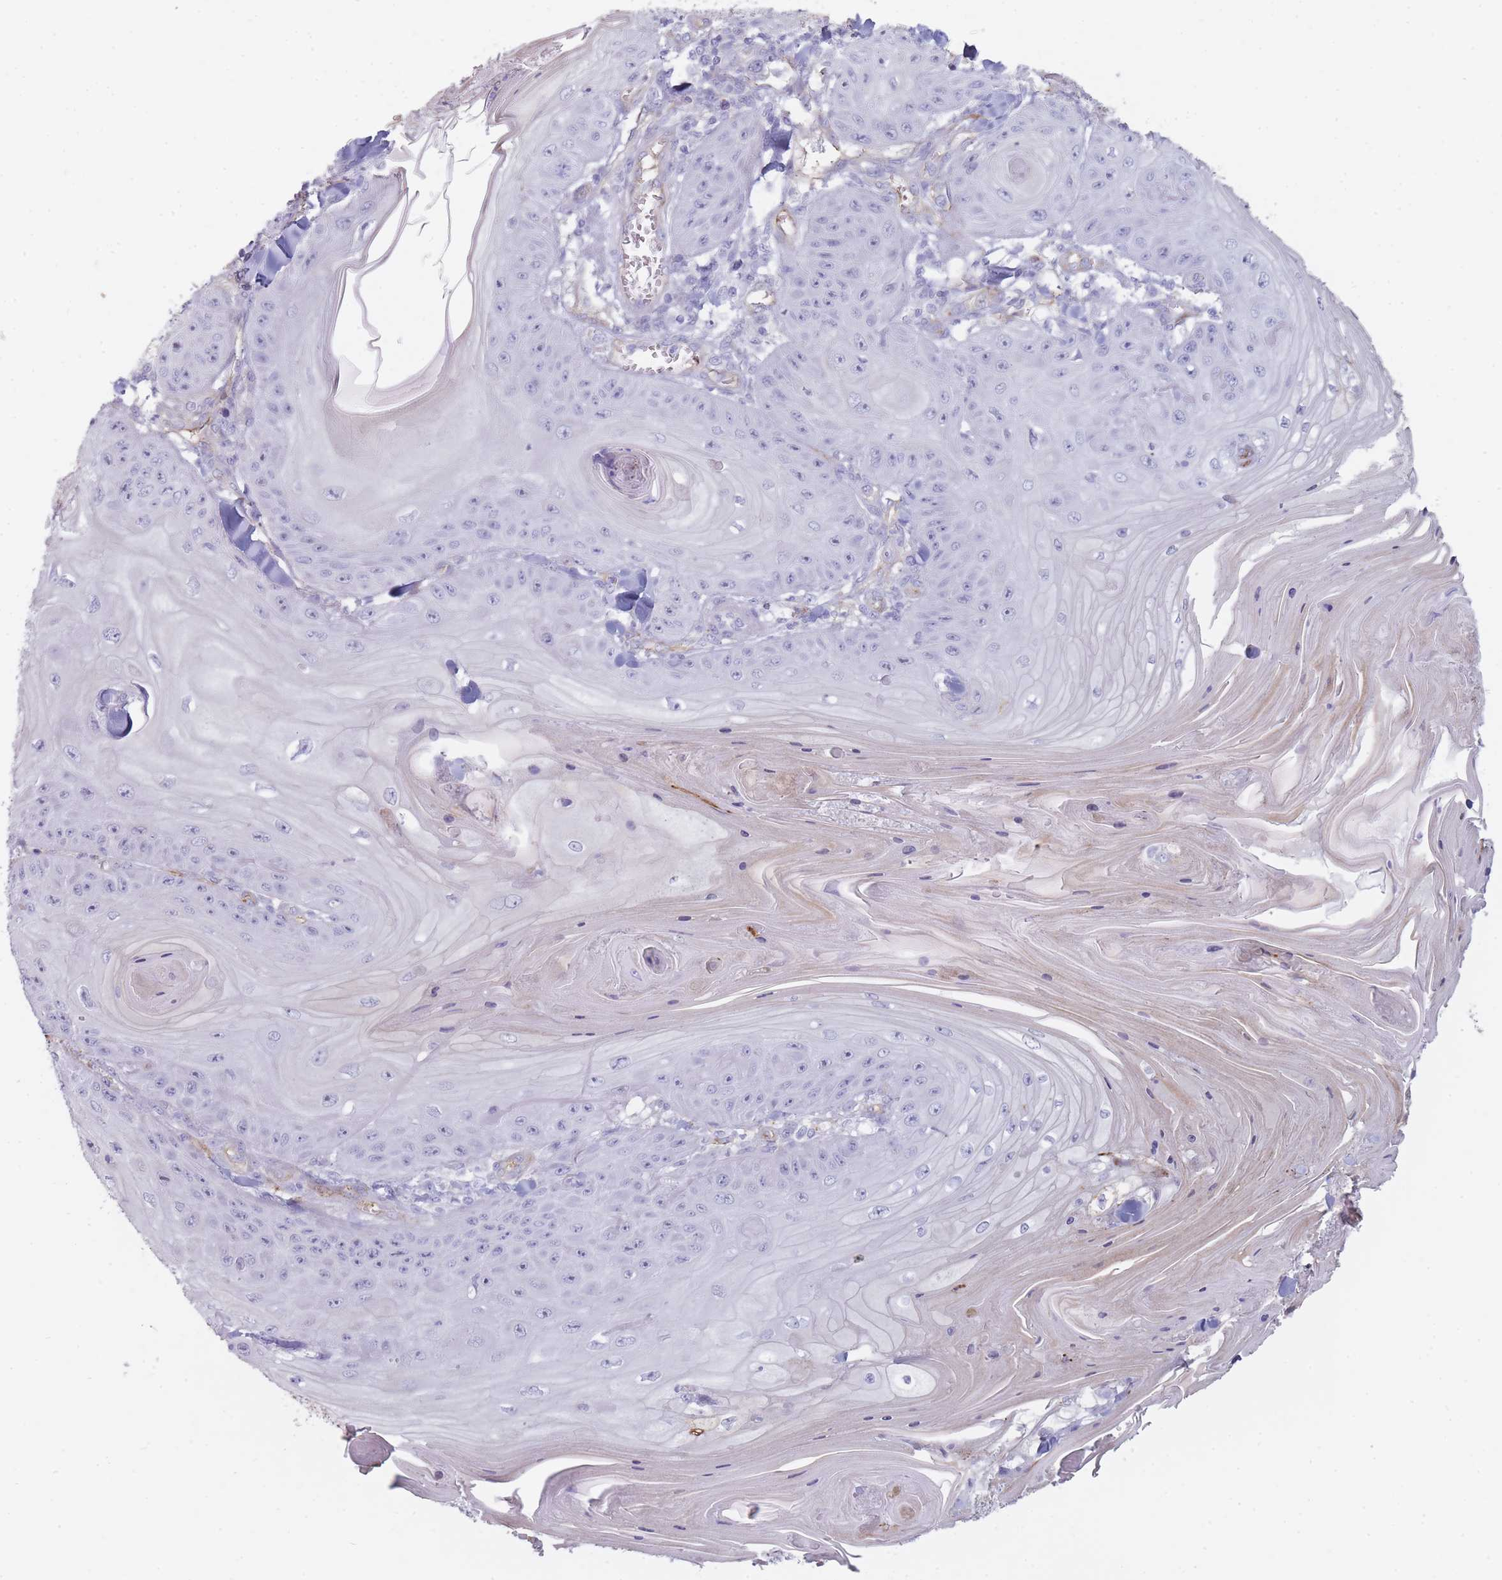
{"staining": {"intensity": "negative", "quantity": "none", "location": "none"}, "tissue": "skin cancer", "cell_type": "Tumor cells", "image_type": "cancer", "snomed": [{"axis": "morphology", "description": "Squamous cell carcinoma, NOS"}, {"axis": "topography", "description": "Skin"}], "caption": "Human squamous cell carcinoma (skin) stained for a protein using immunohistochemistry (IHC) shows no positivity in tumor cells.", "gene": "UTP14A", "patient": {"sex": "female", "age": 78}}